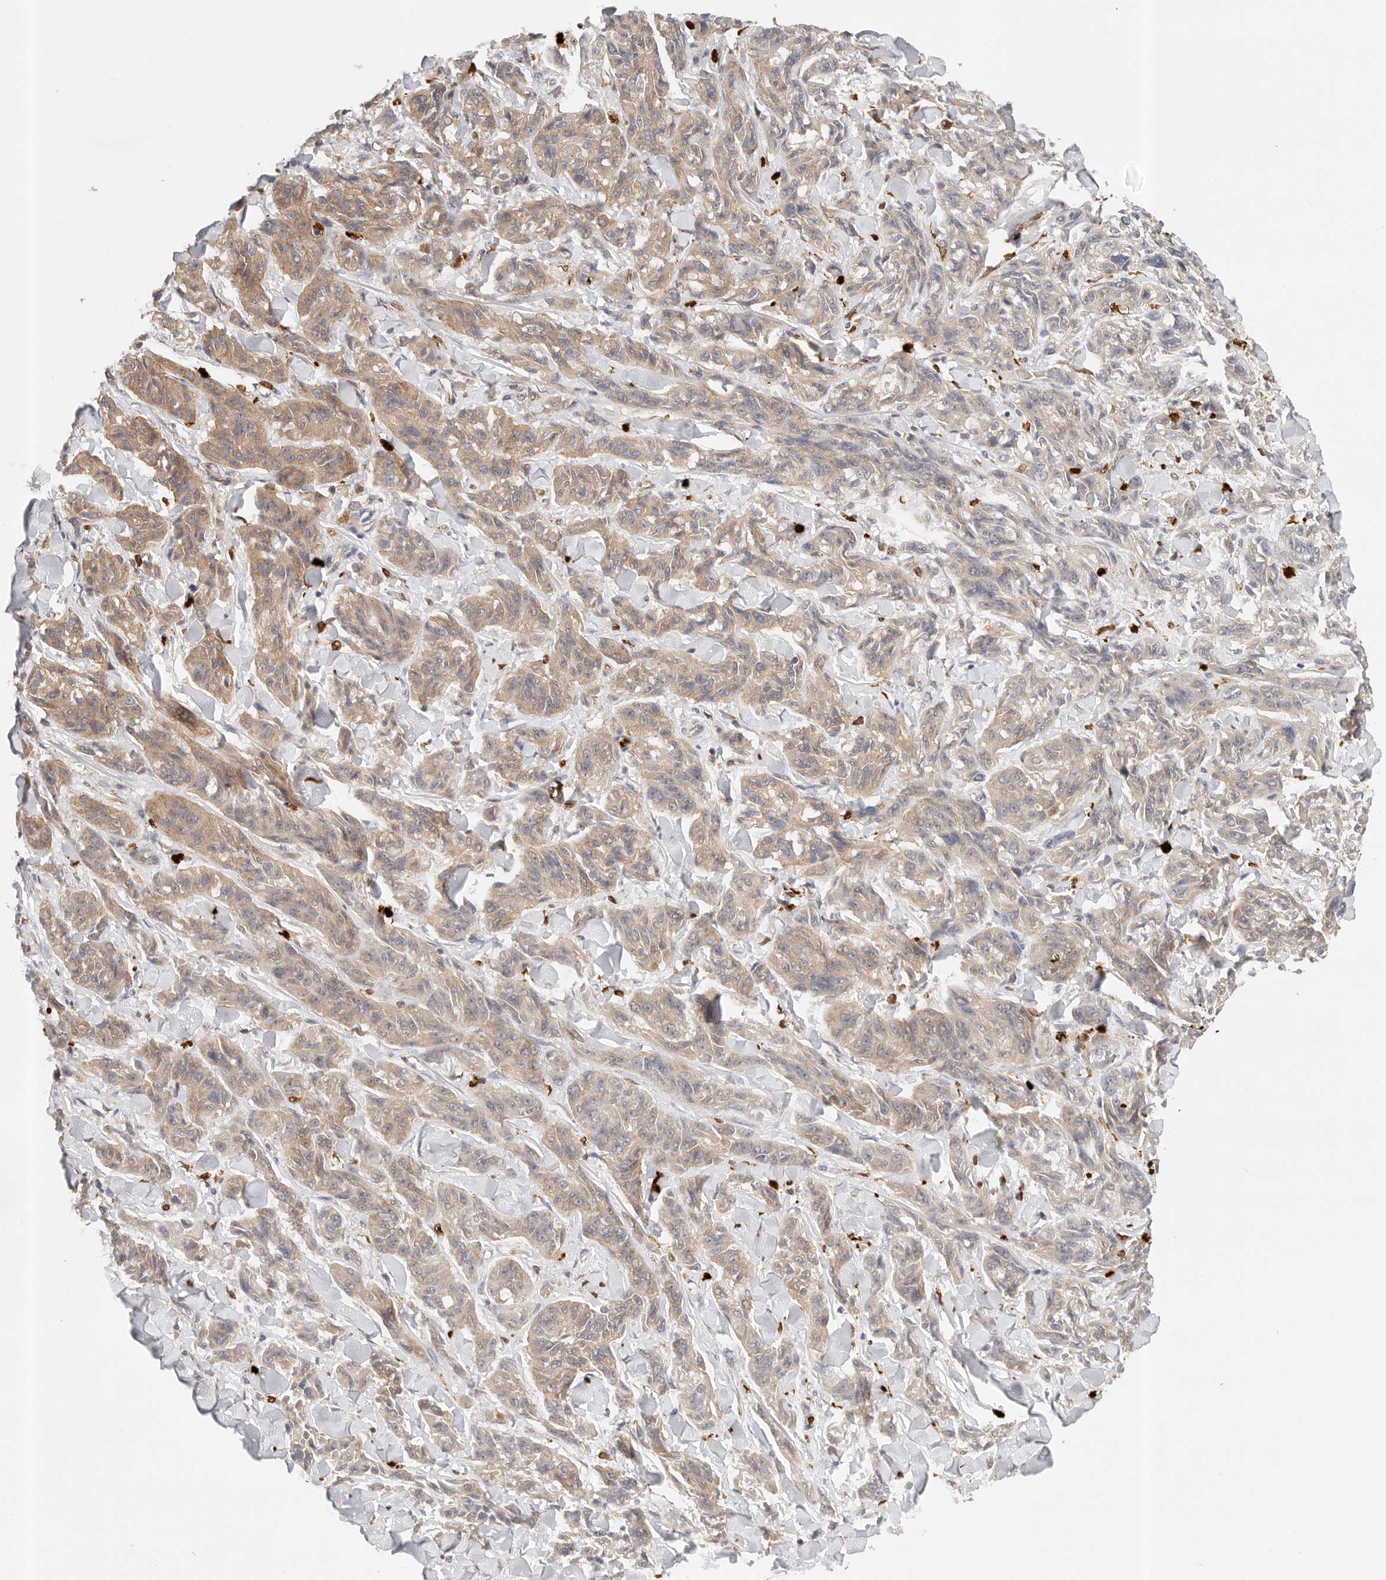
{"staining": {"intensity": "weak", "quantity": ">75%", "location": "cytoplasmic/membranous"}, "tissue": "melanoma", "cell_type": "Tumor cells", "image_type": "cancer", "snomed": [{"axis": "morphology", "description": "Malignant melanoma, NOS"}, {"axis": "topography", "description": "Skin"}], "caption": "Human melanoma stained with a brown dye displays weak cytoplasmic/membranous positive positivity in approximately >75% of tumor cells.", "gene": "AFDN", "patient": {"sex": "male", "age": 53}}